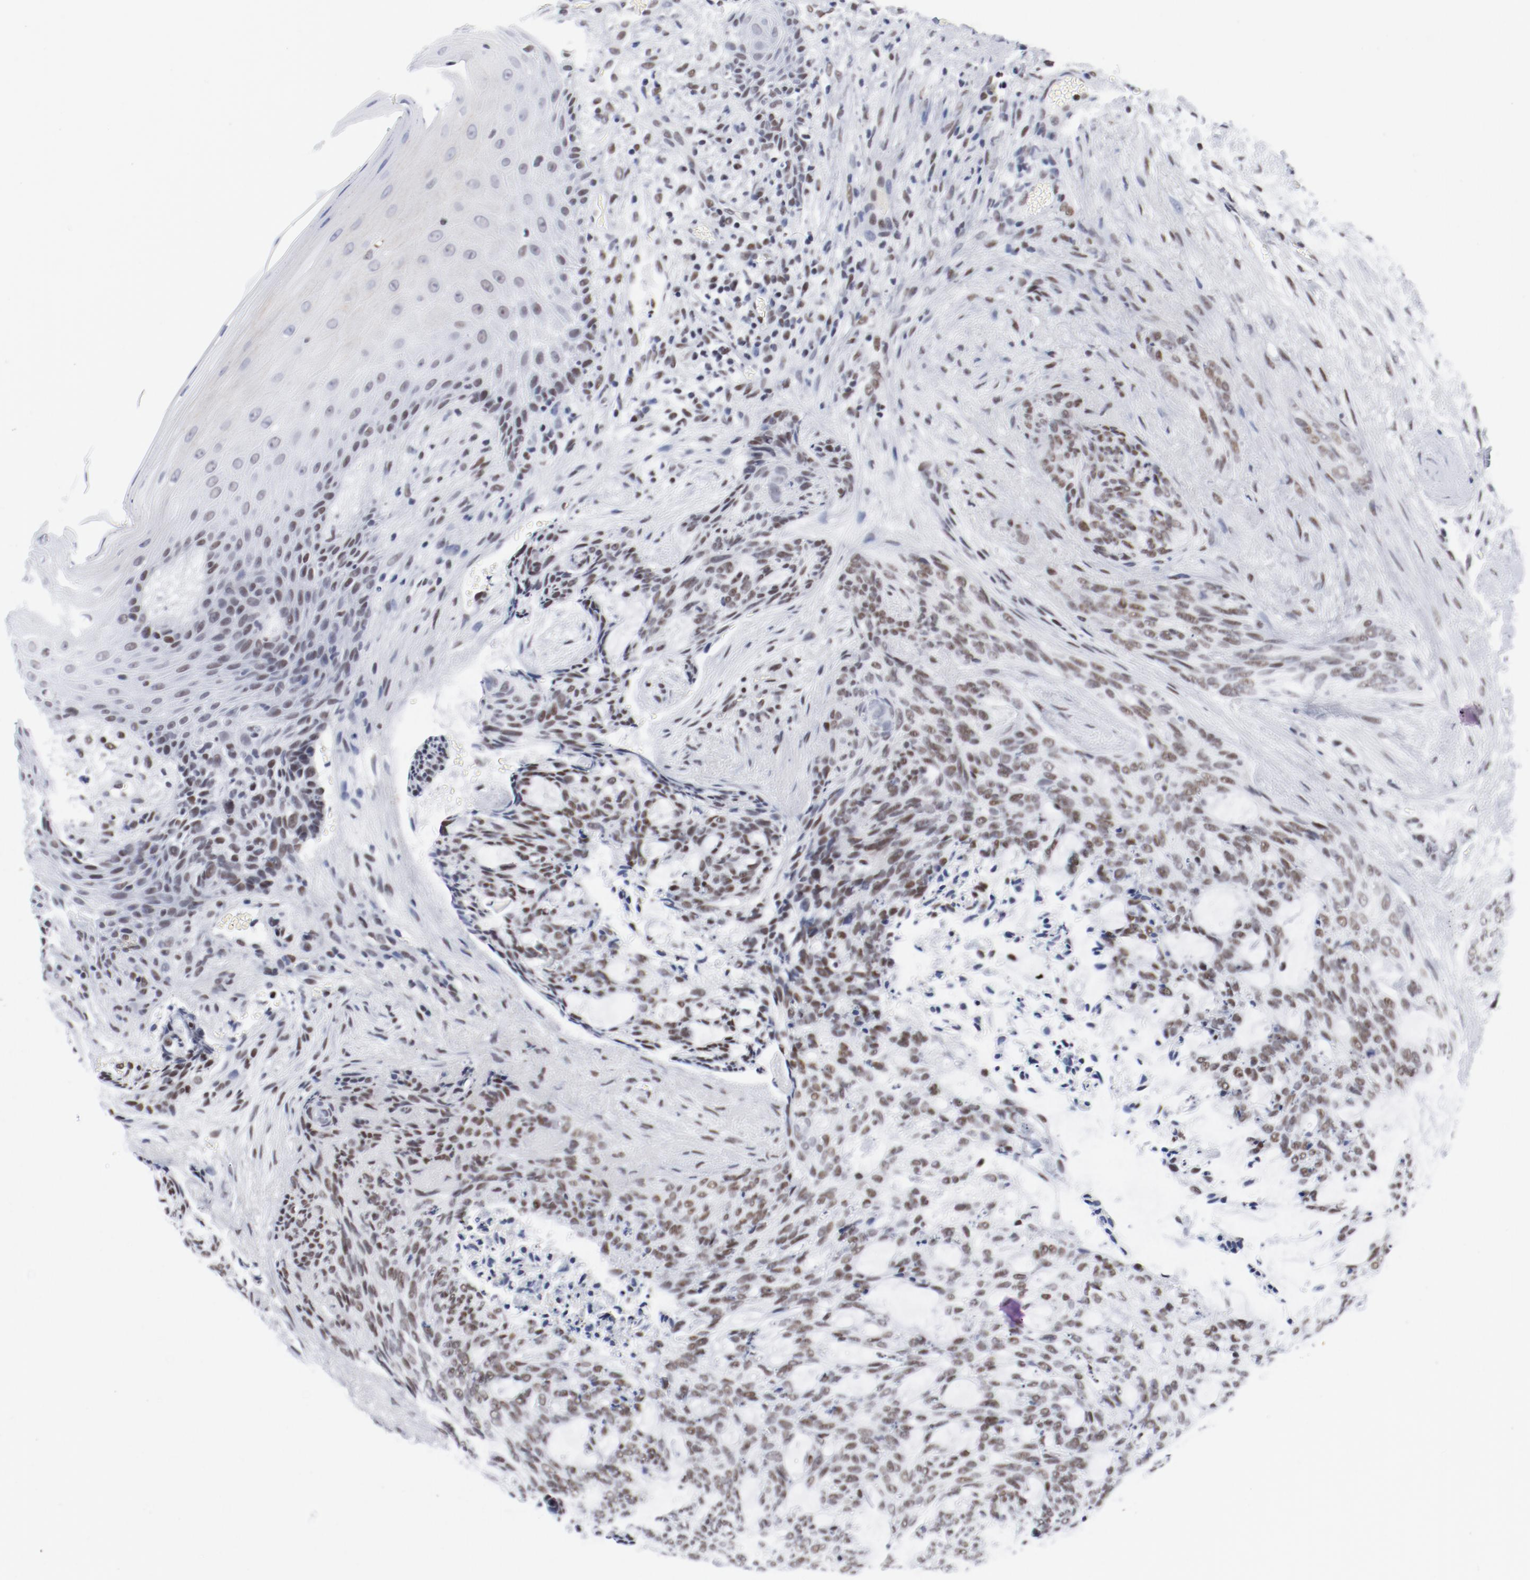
{"staining": {"intensity": "weak", "quantity": "25%-75%", "location": "nuclear"}, "tissue": "skin cancer", "cell_type": "Tumor cells", "image_type": "cancer", "snomed": [{"axis": "morphology", "description": "Normal tissue, NOS"}, {"axis": "morphology", "description": "Basal cell carcinoma"}, {"axis": "topography", "description": "Skin"}], "caption": "Skin cancer stained with immunohistochemistry (IHC) demonstrates weak nuclear staining in approximately 25%-75% of tumor cells.", "gene": "ATF2", "patient": {"sex": "female", "age": 71}}